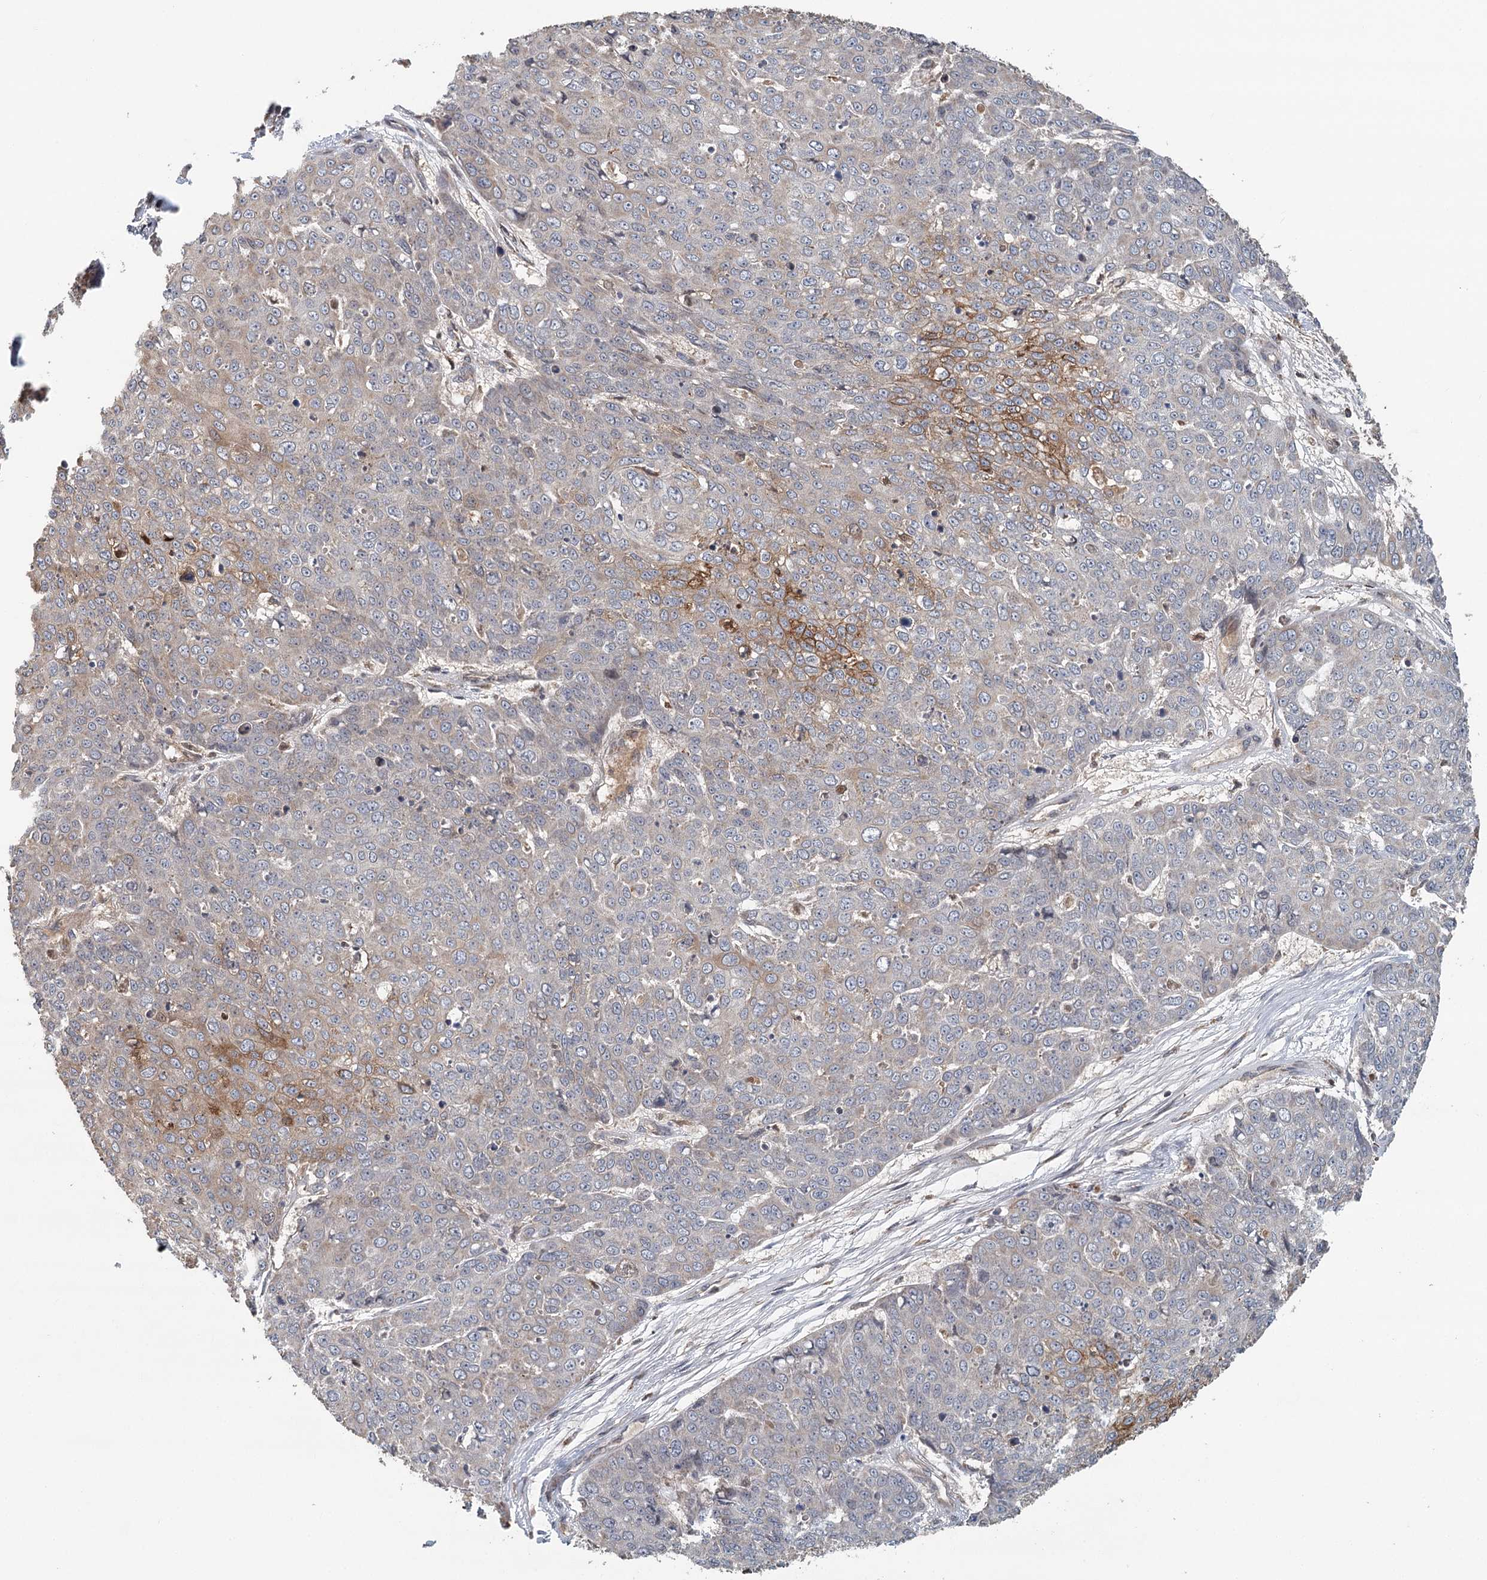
{"staining": {"intensity": "moderate", "quantity": "<25%", "location": "cytoplasmic/membranous"}, "tissue": "skin cancer", "cell_type": "Tumor cells", "image_type": "cancer", "snomed": [{"axis": "morphology", "description": "Squamous cell carcinoma, NOS"}, {"axis": "topography", "description": "Skin"}], "caption": "A histopathology image of squamous cell carcinoma (skin) stained for a protein shows moderate cytoplasmic/membranous brown staining in tumor cells.", "gene": "RNF111", "patient": {"sex": "male", "age": 71}}